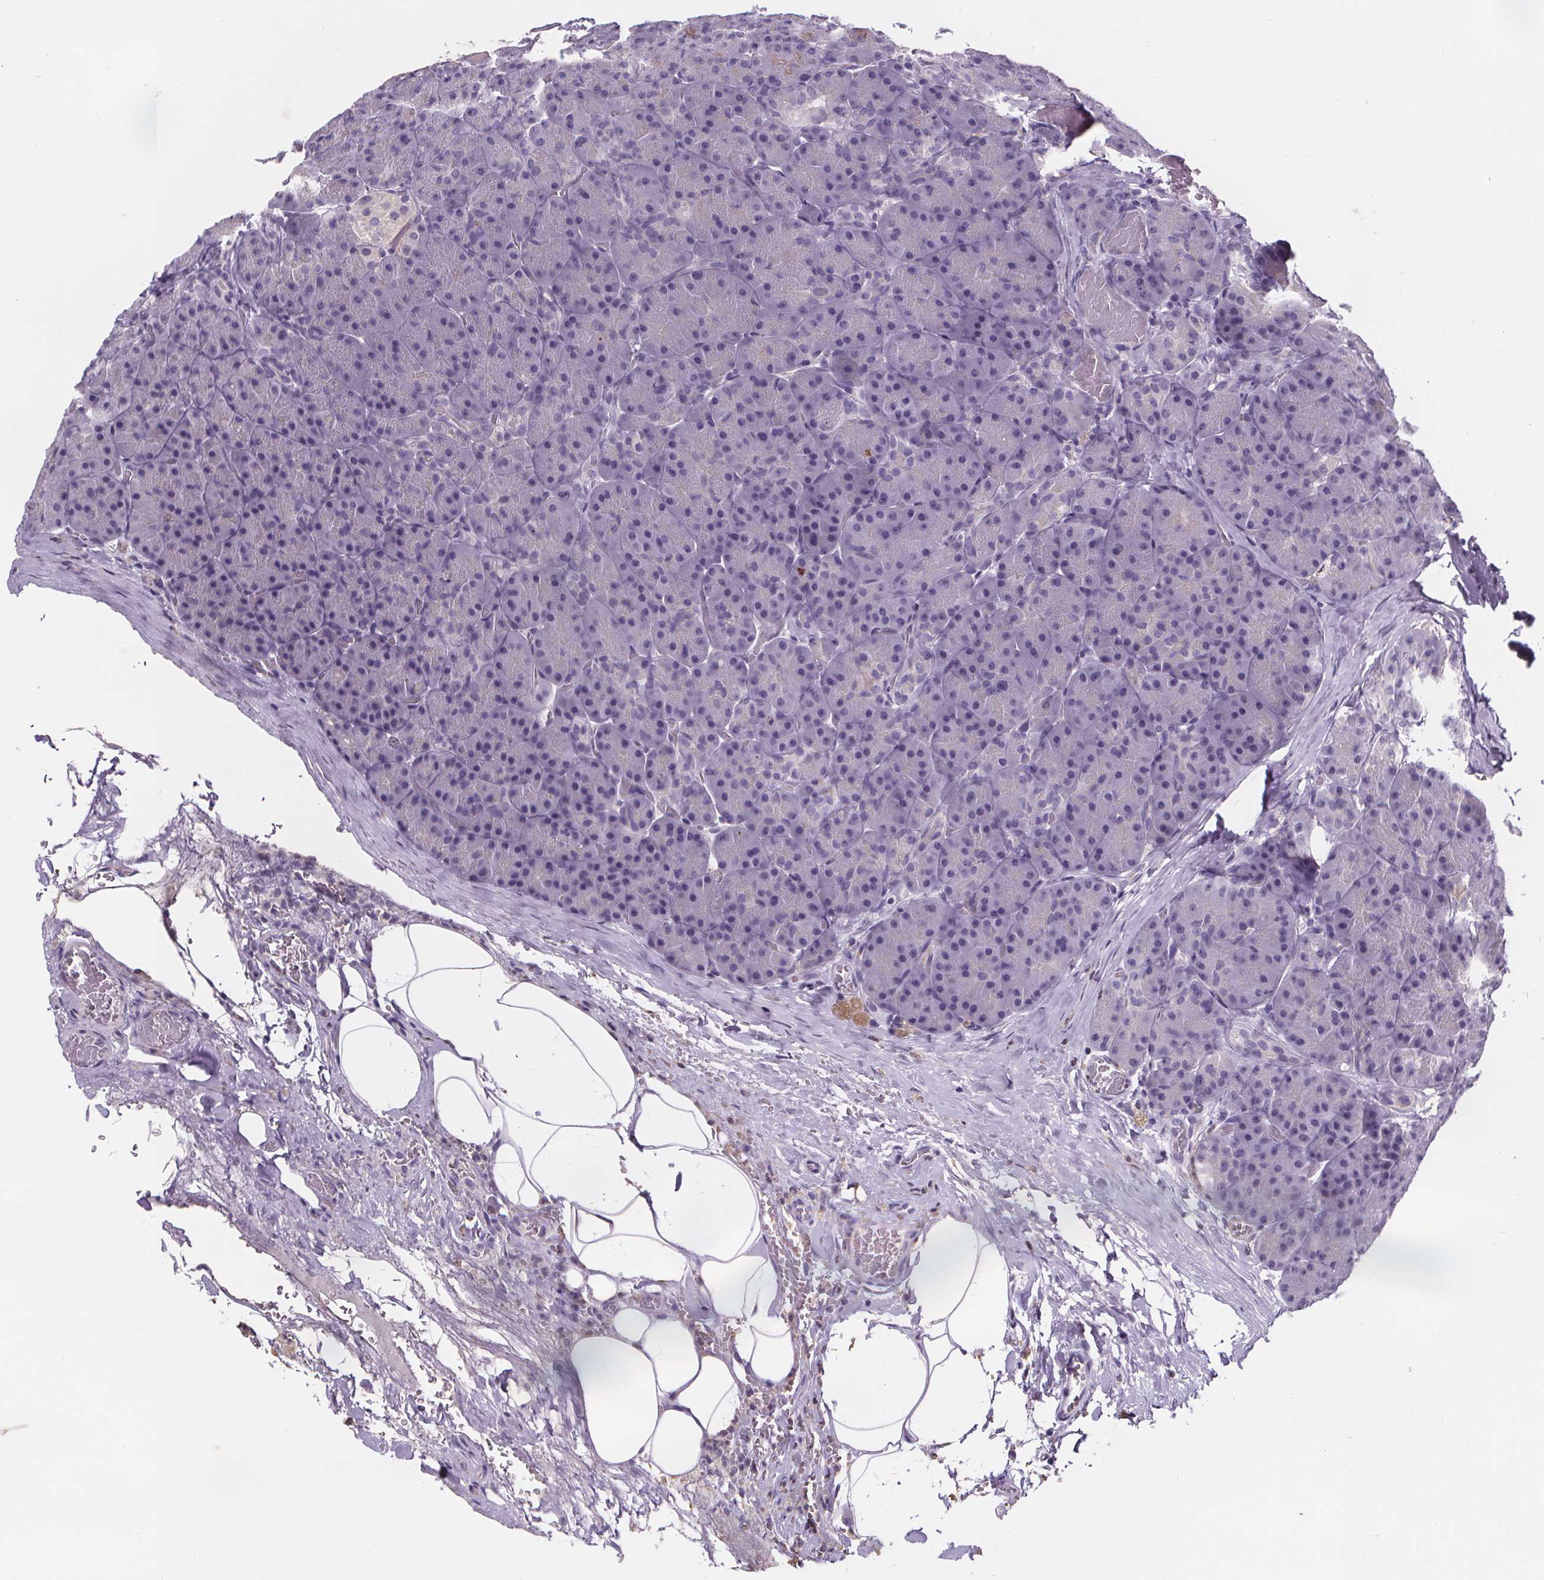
{"staining": {"intensity": "negative", "quantity": "none", "location": "none"}, "tissue": "pancreas", "cell_type": "Exocrine glandular cells", "image_type": "normal", "snomed": [{"axis": "morphology", "description": "Normal tissue, NOS"}, {"axis": "topography", "description": "Pancreas"}], "caption": "The image shows no staining of exocrine glandular cells in normal pancreas.", "gene": "ATP6V1D", "patient": {"sex": "male", "age": 57}}